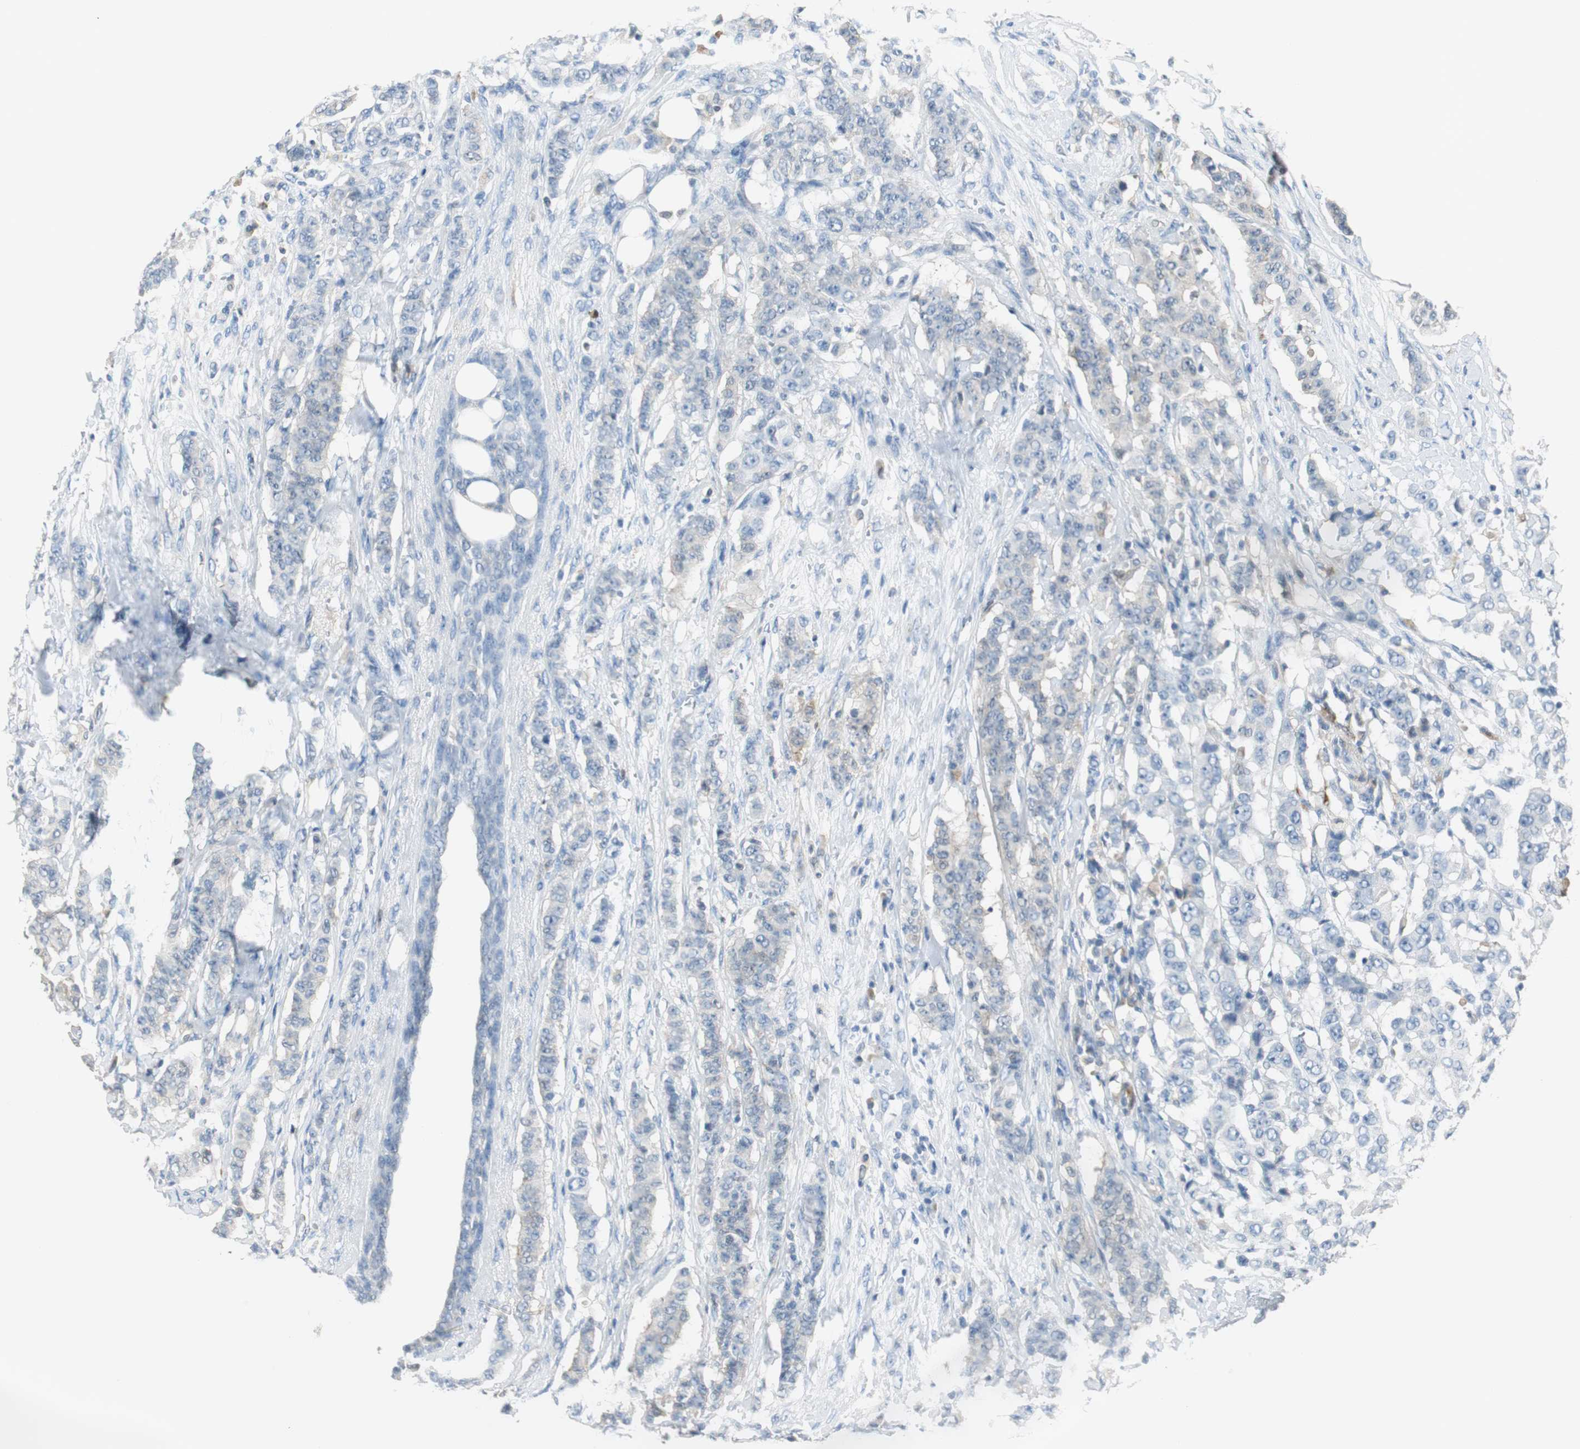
{"staining": {"intensity": "weak", "quantity": "<25%", "location": "cytoplasmic/membranous"}, "tissue": "breast cancer", "cell_type": "Tumor cells", "image_type": "cancer", "snomed": [{"axis": "morphology", "description": "Duct carcinoma"}, {"axis": "topography", "description": "Breast"}], "caption": "Tumor cells show no significant protein positivity in breast intraductal carcinoma.", "gene": "FBP1", "patient": {"sex": "female", "age": 40}}